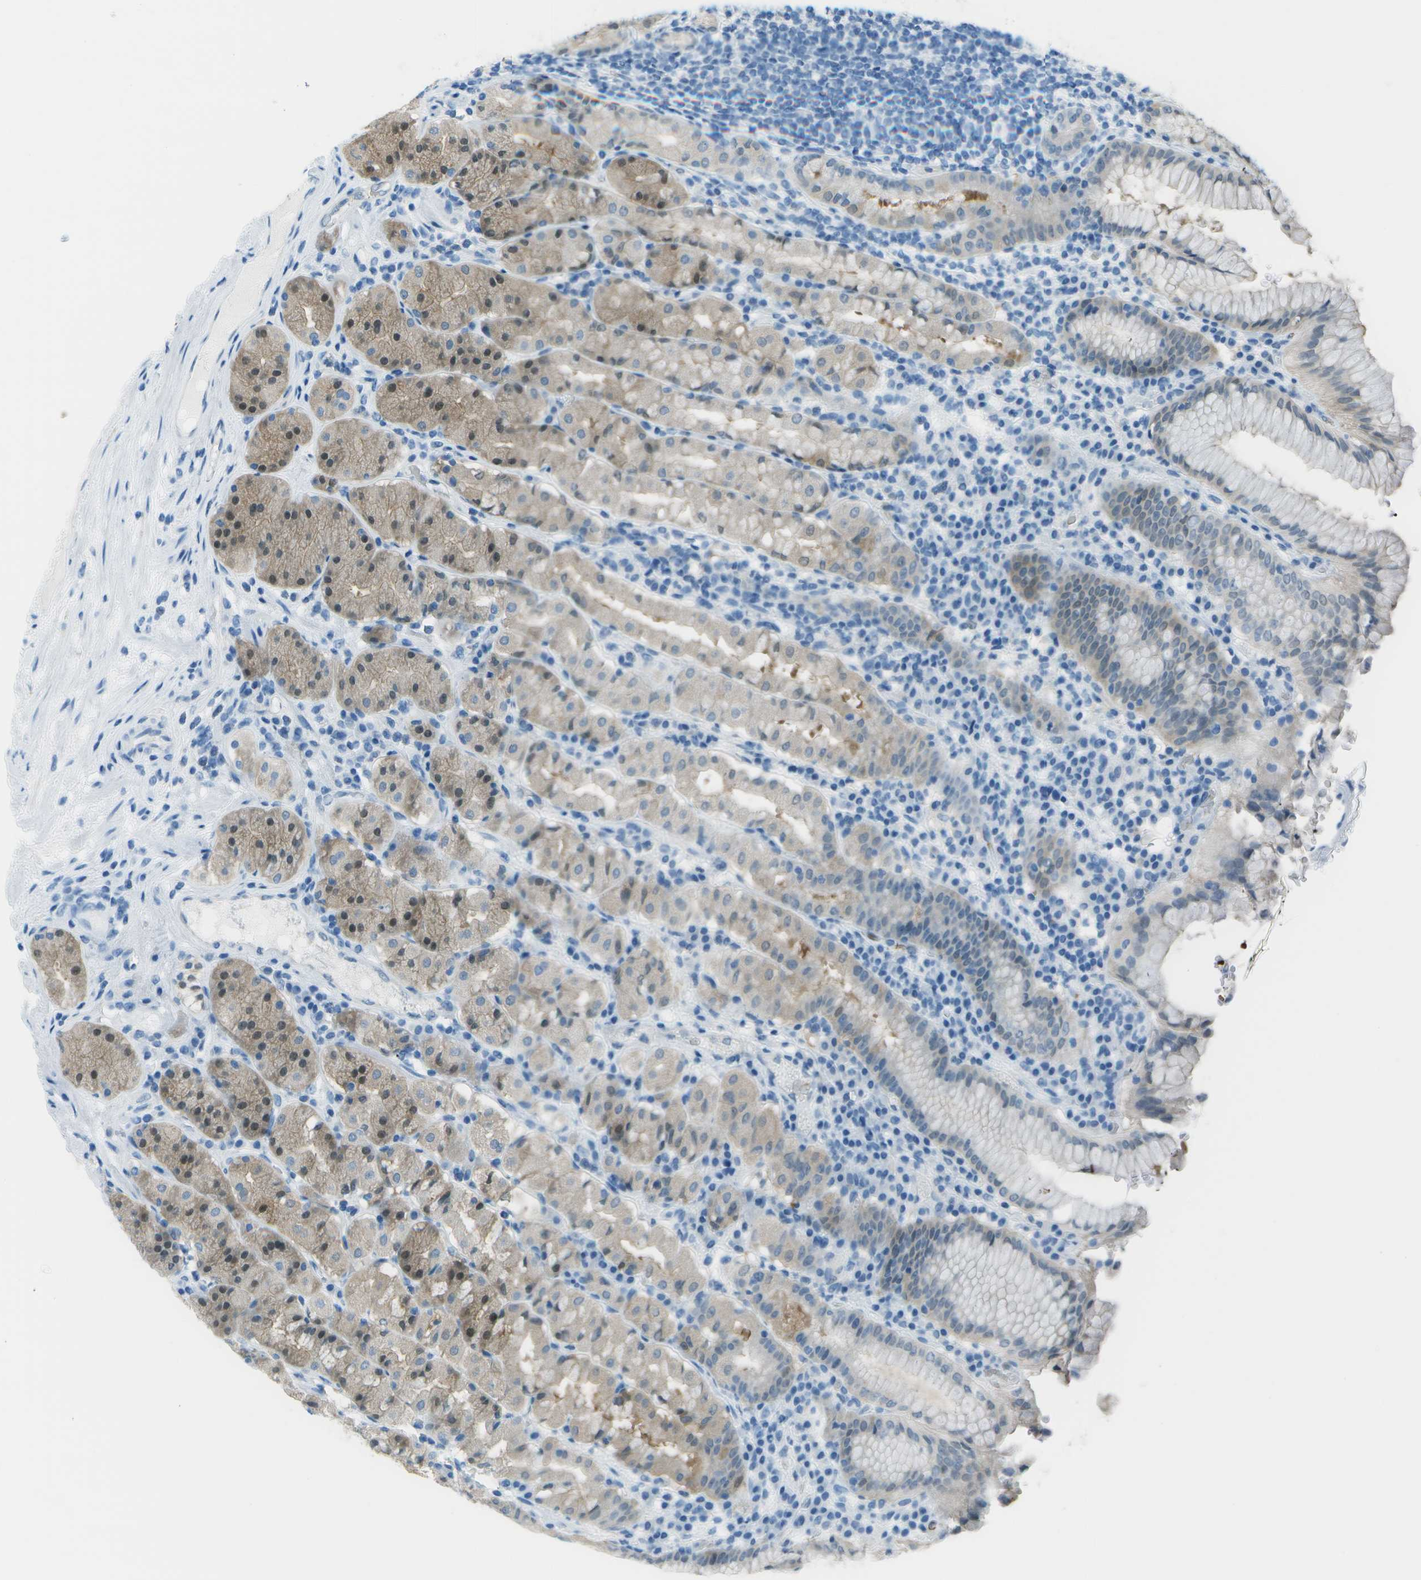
{"staining": {"intensity": "weak", "quantity": "25%-75%", "location": "cytoplasmic/membranous"}, "tissue": "stomach", "cell_type": "Glandular cells", "image_type": "normal", "snomed": [{"axis": "morphology", "description": "Normal tissue, NOS"}, {"axis": "topography", "description": "Stomach"}, {"axis": "topography", "description": "Stomach, lower"}], "caption": "Approximately 25%-75% of glandular cells in normal human stomach reveal weak cytoplasmic/membranous protein positivity as visualized by brown immunohistochemical staining.", "gene": "ASL", "patient": {"sex": "female", "age": 56}}